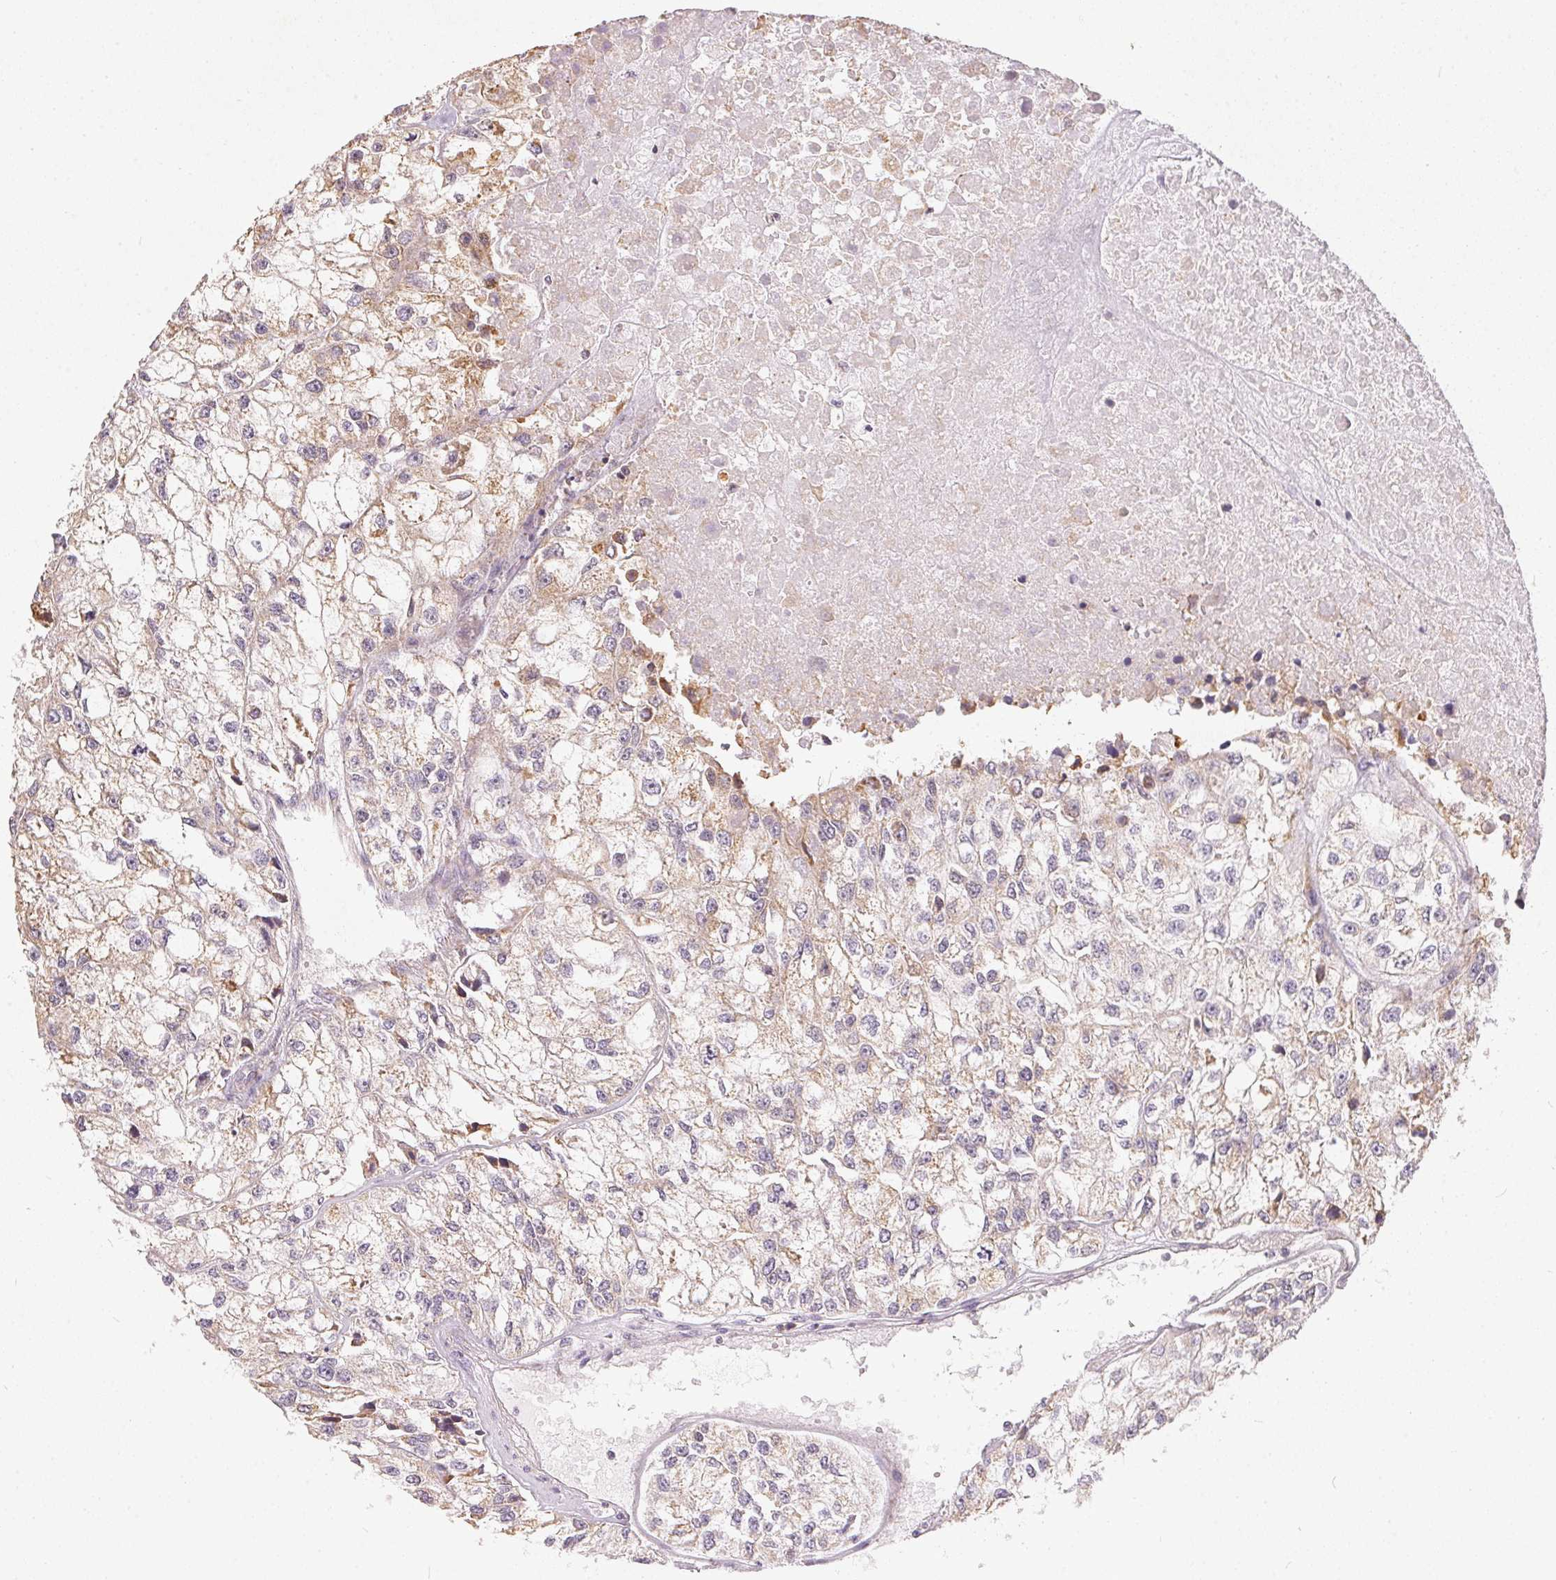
{"staining": {"intensity": "weak", "quantity": "25%-75%", "location": "cytoplasmic/membranous"}, "tissue": "renal cancer", "cell_type": "Tumor cells", "image_type": "cancer", "snomed": [{"axis": "morphology", "description": "Adenocarcinoma, NOS"}, {"axis": "topography", "description": "Kidney"}], "caption": "The image shows immunohistochemical staining of renal cancer. There is weak cytoplasmic/membranous staining is appreciated in approximately 25%-75% of tumor cells.", "gene": "VWA5B2", "patient": {"sex": "male", "age": 56}}